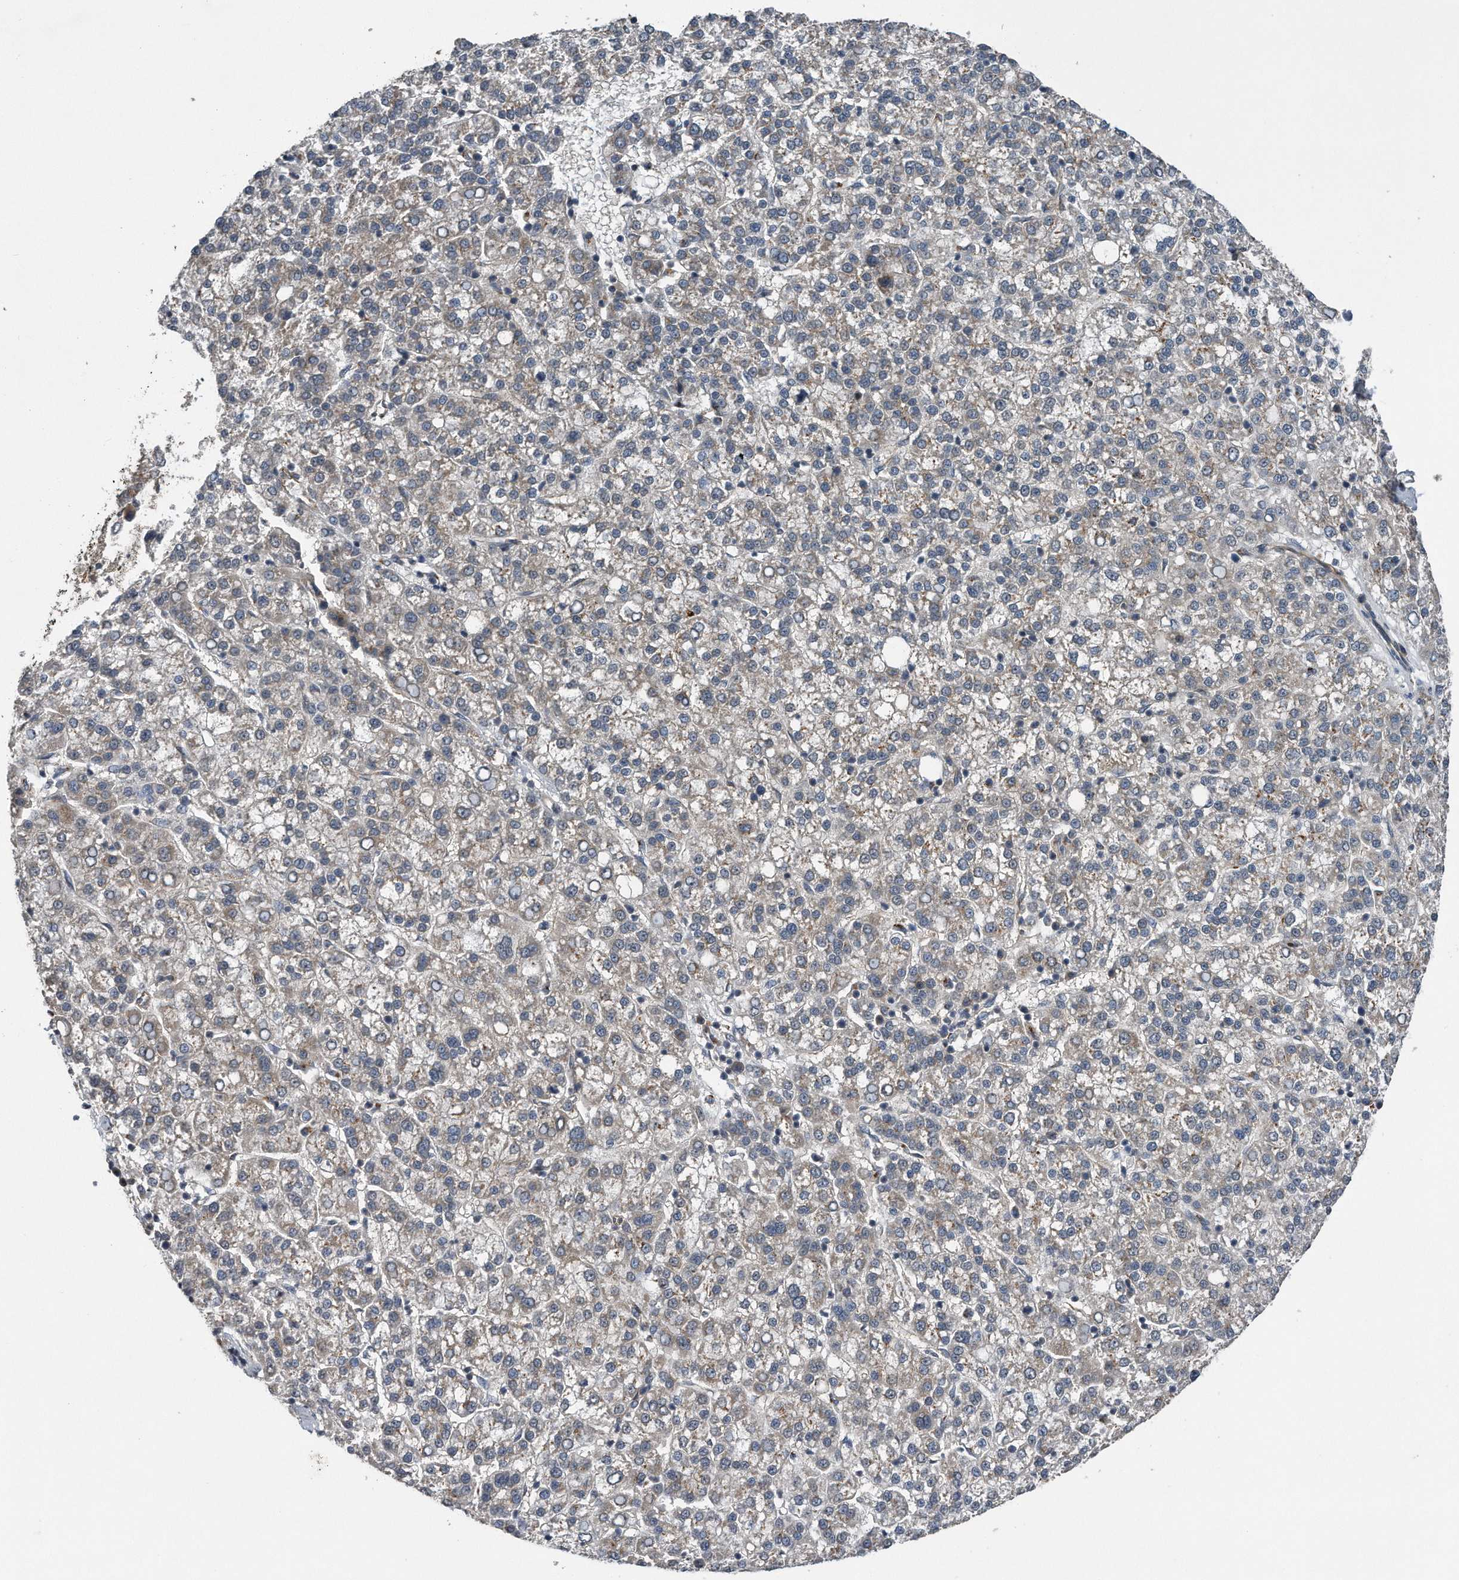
{"staining": {"intensity": "weak", "quantity": "25%-75%", "location": "cytoplasmic/membranous"}, "tissue": "liver cancer", "cell_type": "Tumor cells", "image_type": "cancer", "snomed": [{"axis": "morphology", "description": "Carcinoma, Hepatocellular, NOS"}, {"axis": "topography", "description": "Liver"}], "caption": "Protein staining displays weak cytoplasmic/membranous positivity in about 25%-75% of tumor cells in hepatocellular carcinoma (liver).", "gene": "LYRM4", "patient": {"sex": "female", "age": 58}}